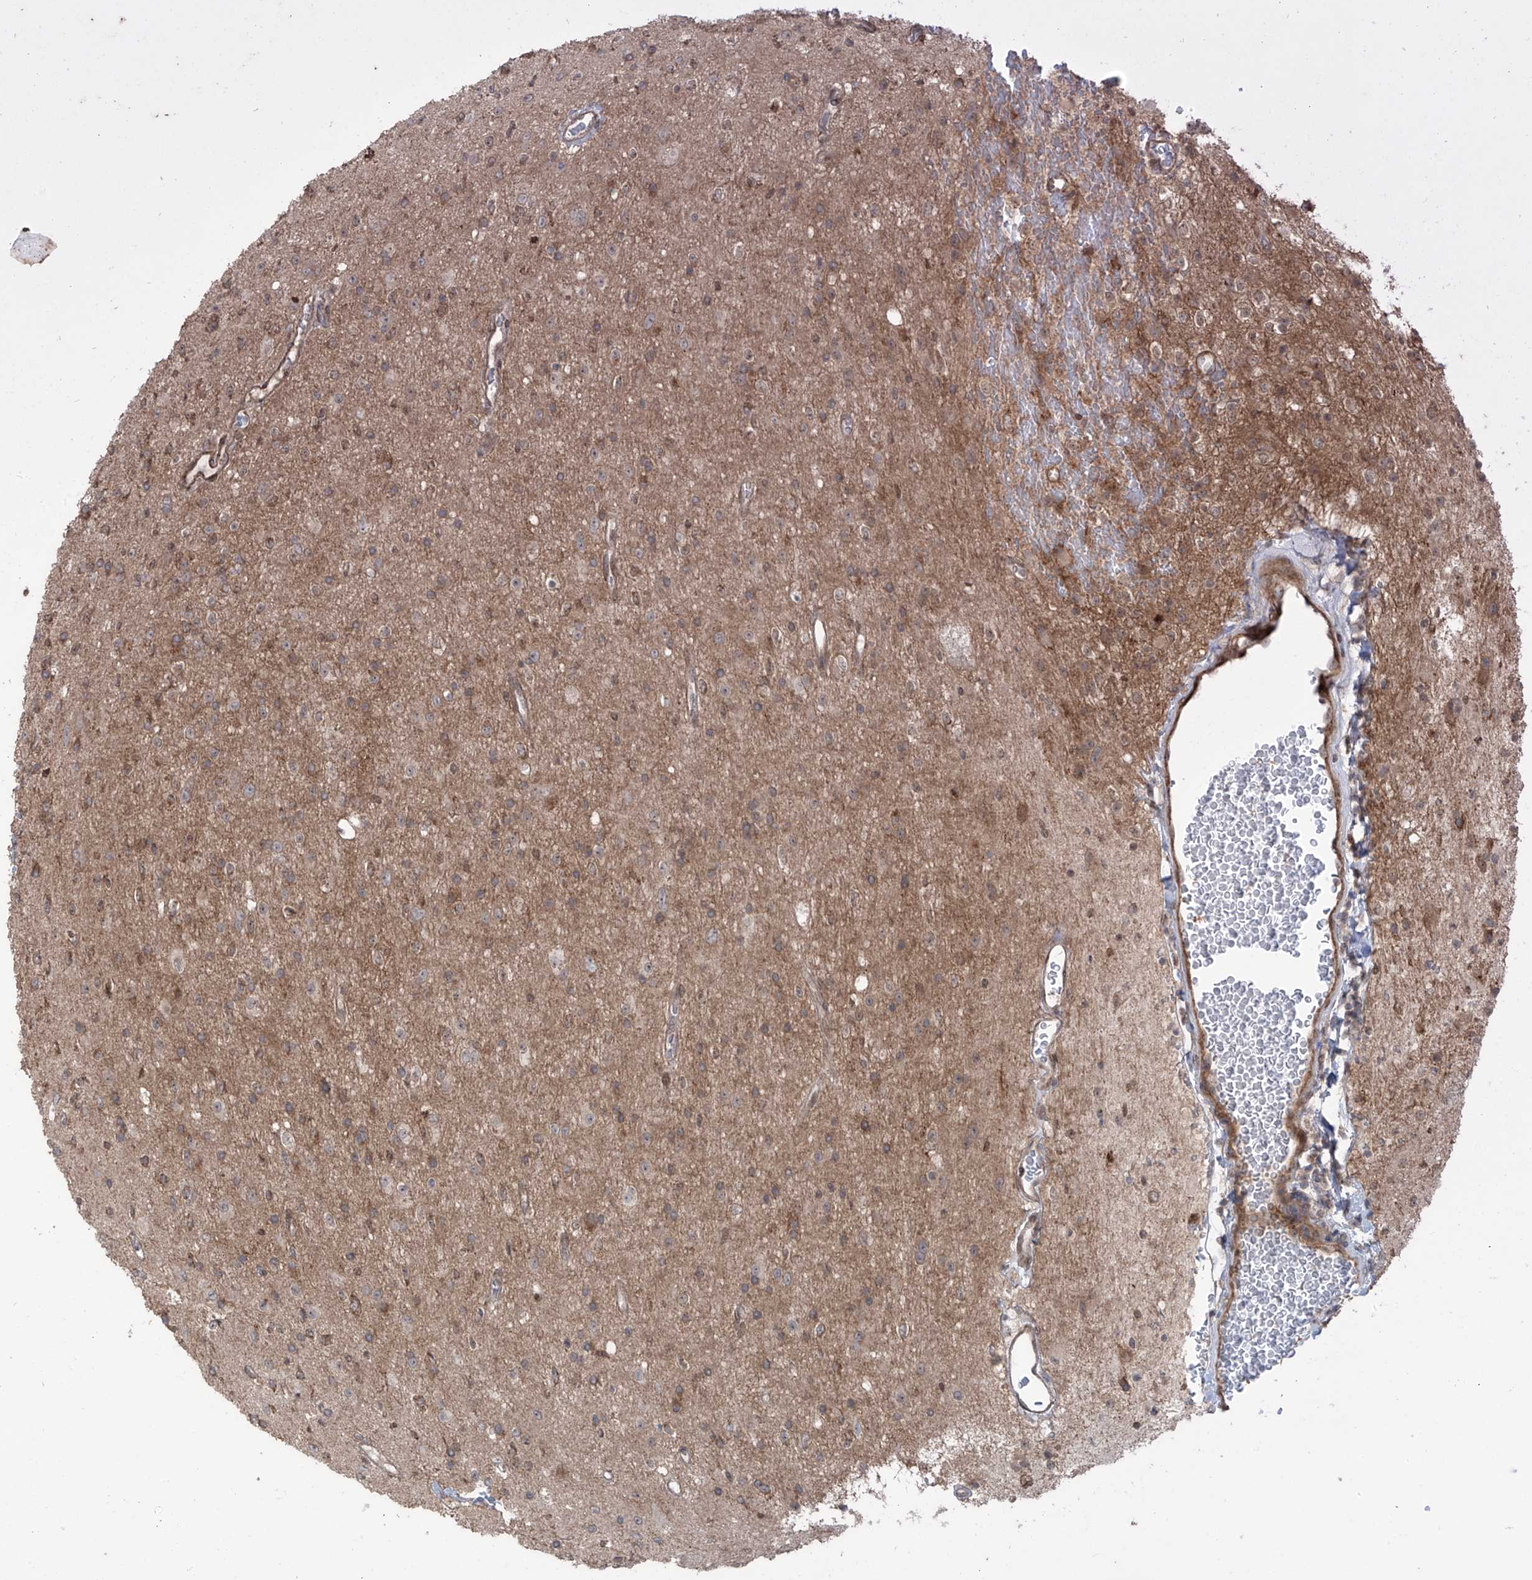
{"staining": {"intensity": "weak", "quantity": ">75%", "location": "cytoplasmic/membranous"}, "tissue": "glioma", "cell_type": "Tumor cells", "image_type": "cancer", "snomed": [{"axis": "morphology", "description": "Glioma, malignant, High grade"}, {"axis": "topography", "description": "Brain"}], "caption": "This is a photomicrograph of immunohistochemistry (IHC) staining of malignant high-grade glioma, which shows weak positivity in the cytoplasmic/membranous of tumor cells.", "gene": "LRRC74A", "patient": {"sex": "male", "age": 34}}